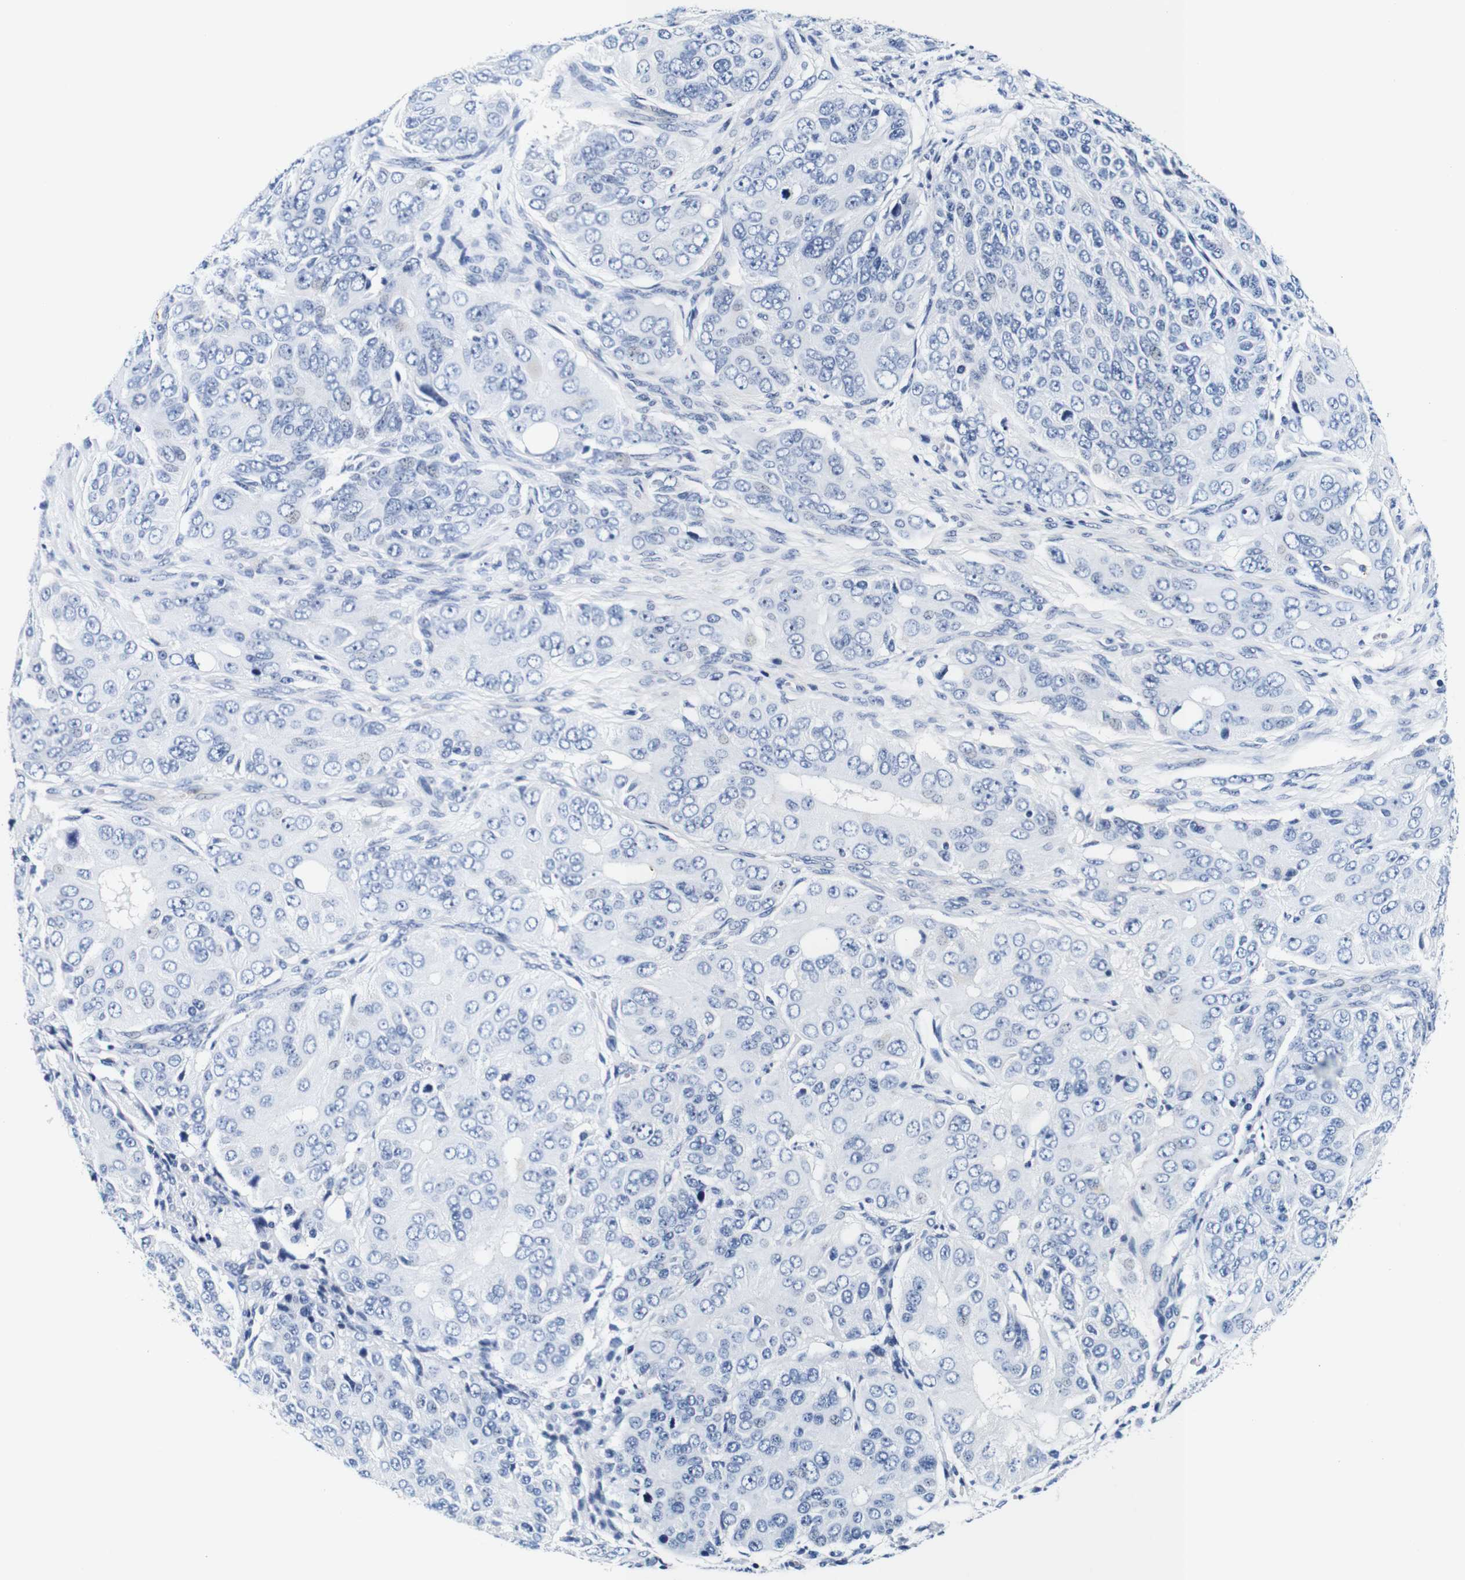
{"staining": {"intensity": "negative", "quantity": "none", "location": "none"}, "tissue": "ovarian cancer", "cell_type": "Tumor cells", "image_type": "cancer", "snomed": [{"axis": "morphology", "description": "Carcinoma, endometroid"}, {"axis": "topography", "description": "Ovary"}], "caption": "Ovarian cancer was stained to show a protein in brown. There is no significant staining in tumor cells. (Brightfield microscopy of DAB (3,3'-diaminobenzidine) immunohistochemistry at high magnification).", "gene": "GP1BA", "patient": {"sex": "female", "age": 51}}